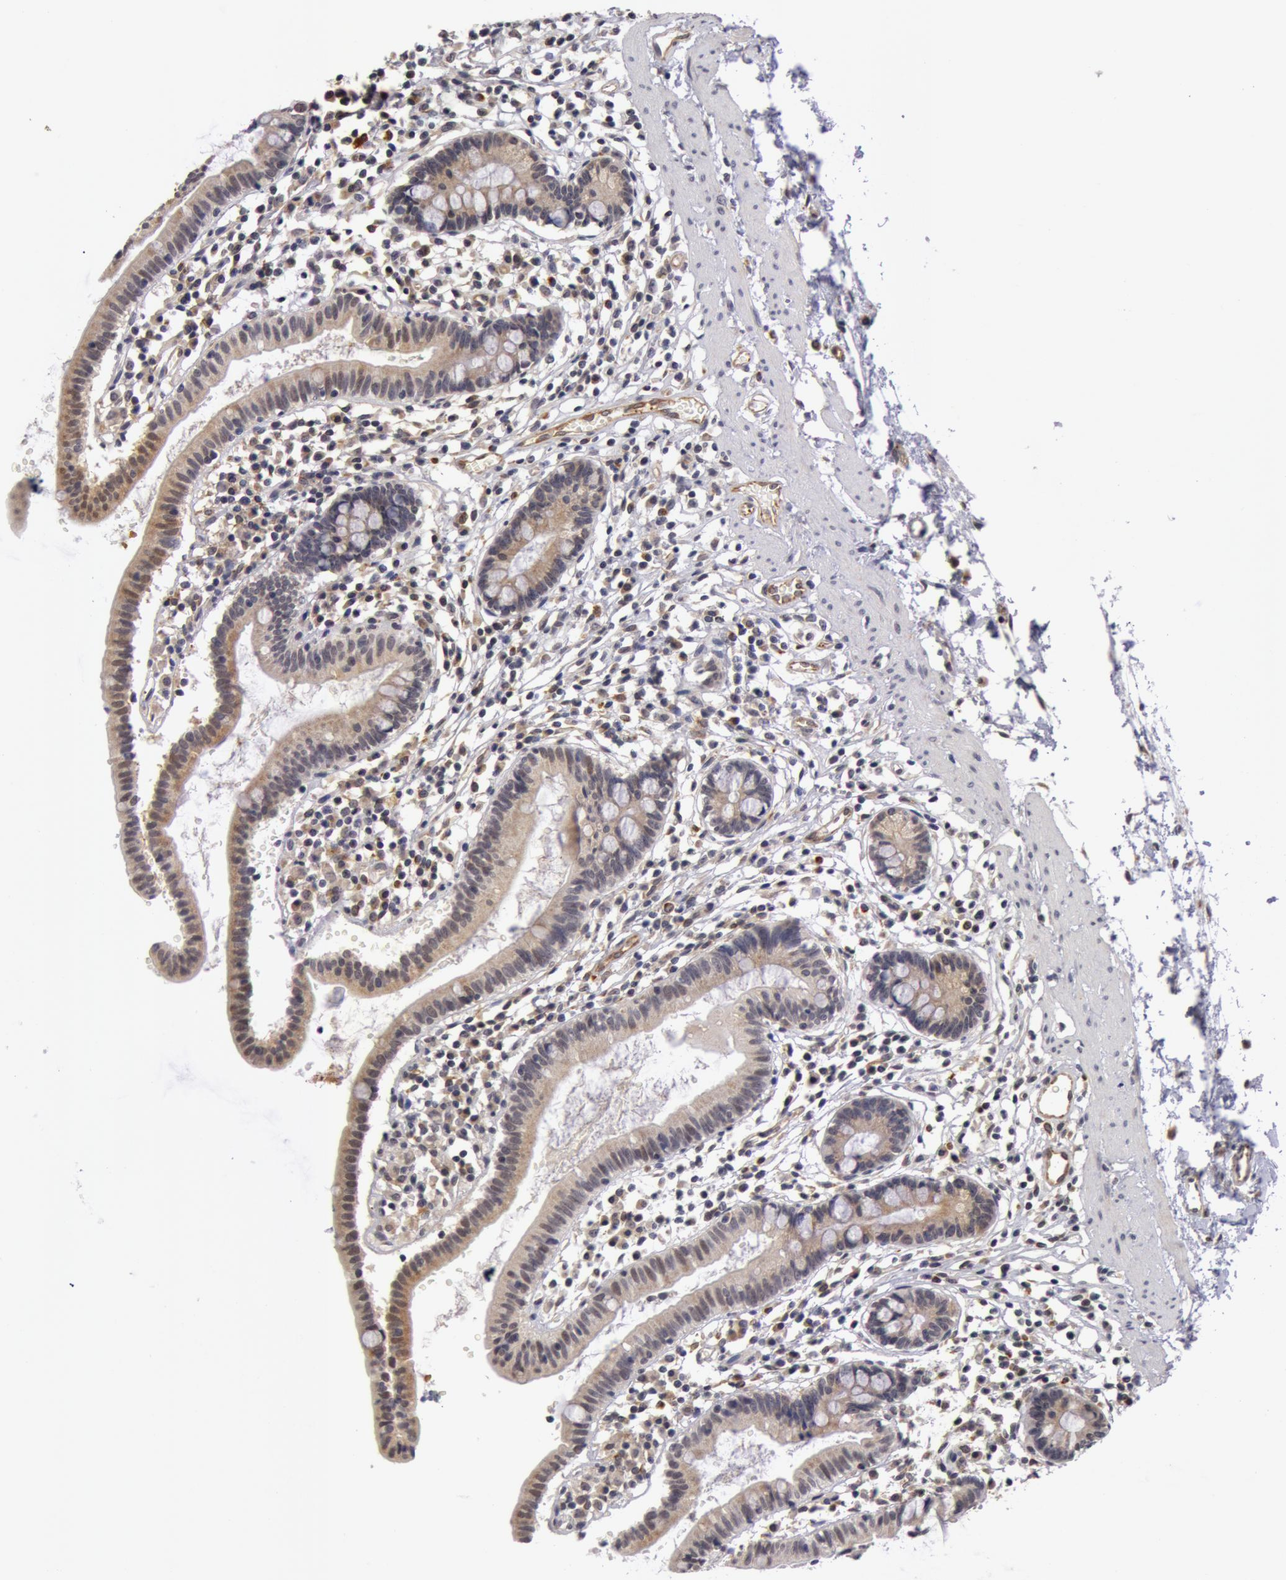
{"staining": {"intensity": "weak", "quantity": "25%-75%", "location": "cytoplasmic/membranous"}, "tissue": "small intestine", "cell_type": "Glandular cells", "image_type": "normal", "snomed": [{"axis": "morphology", "description": "Normal tissue, NOS"}, {"axis": "topography", "description": "Small intestine"}], "caption": "The image displays immunohistochemical staining of unremarkable small intestine. There is weak cytoplasmic/membranous expression is identified in about 25%-75% of glandular cells.", "gene": "SYTL4", "patient": {"sex": "female", "age": 37}}